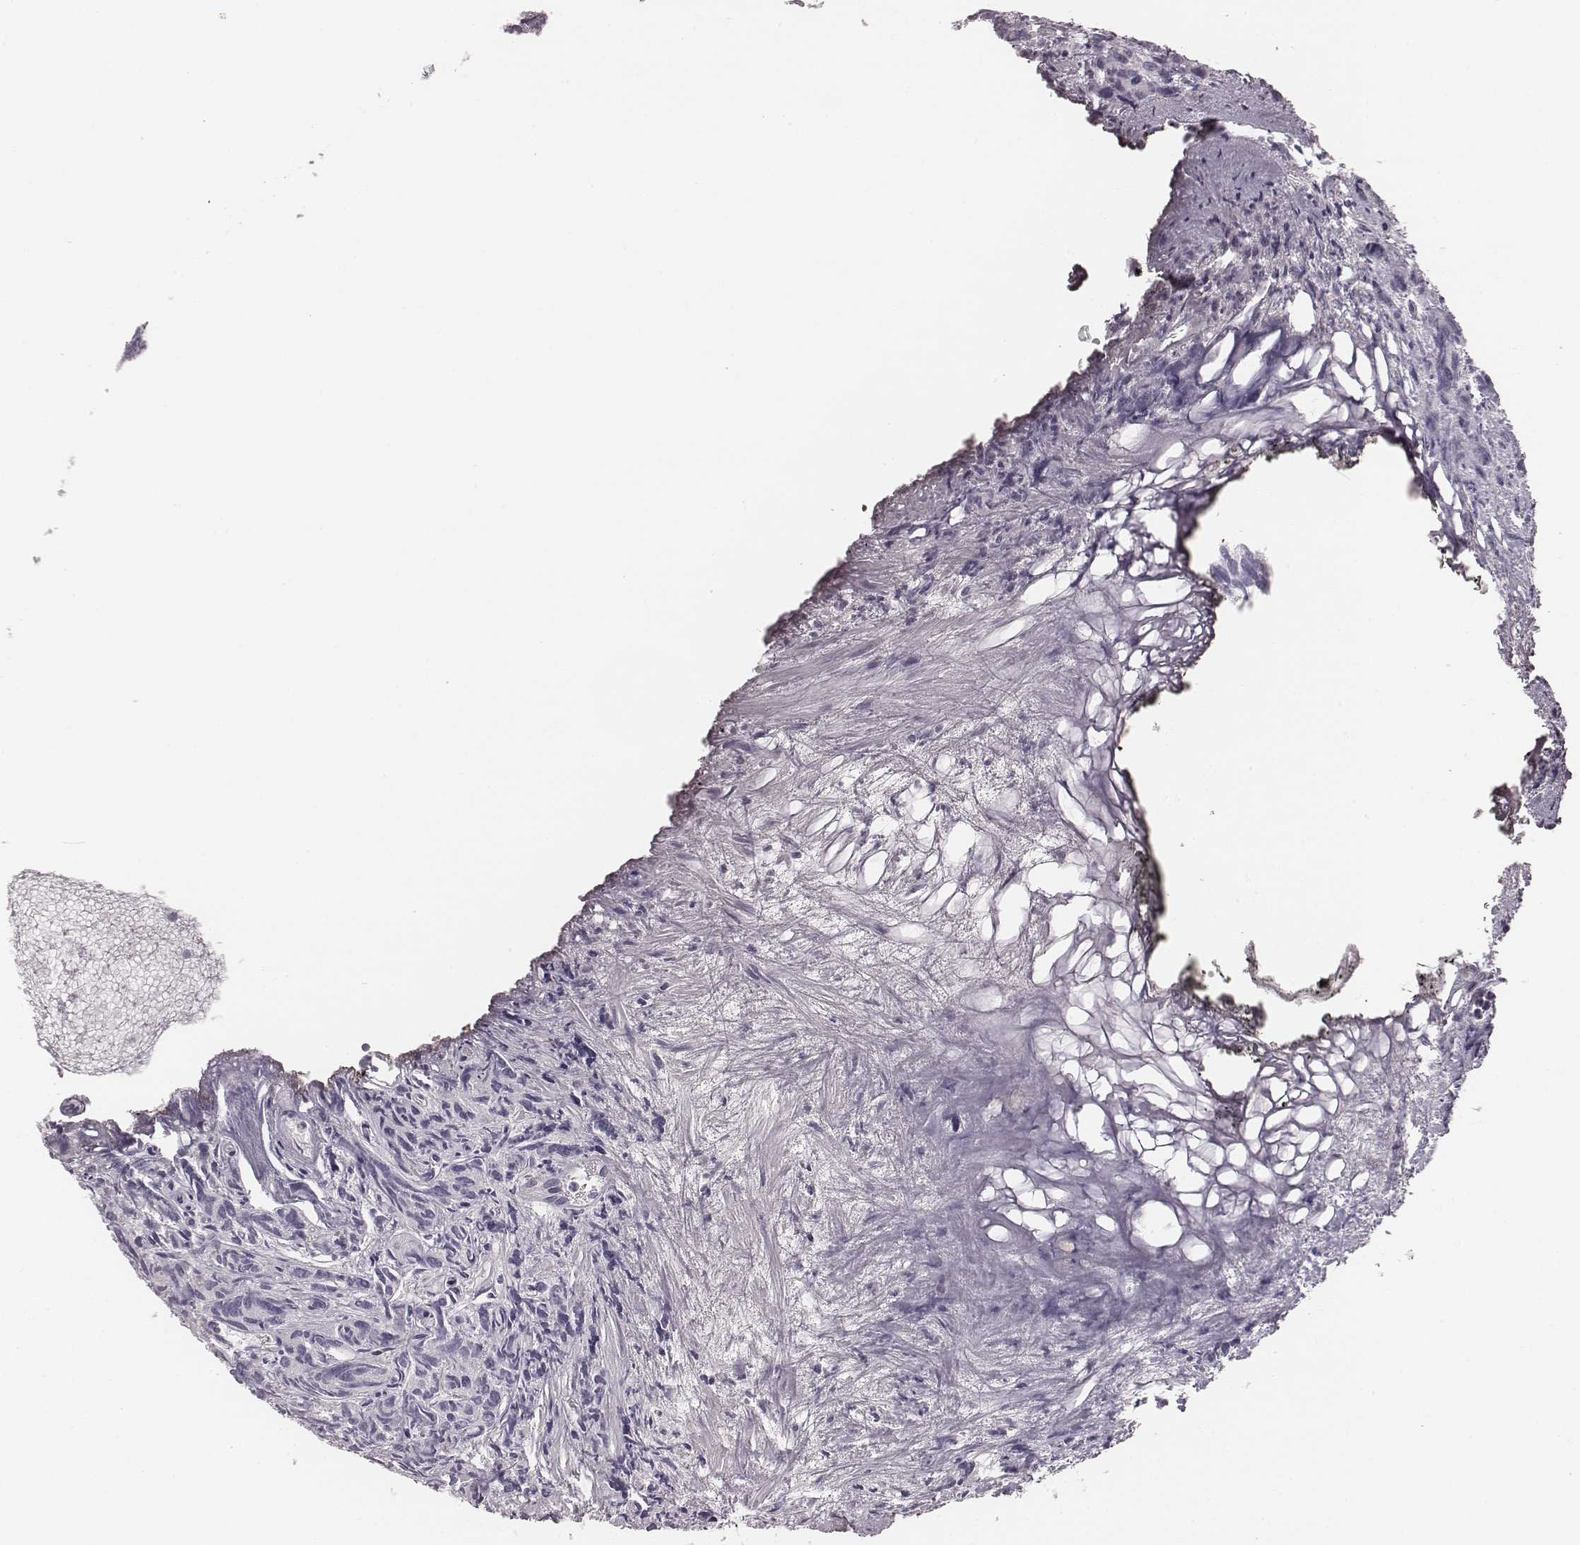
{"staining": {"intensity": "negative", "quantity": "none", "location": "none"}, "tissue": "prostate cancer", "cell_type": "Tumor cells", "image_type": "cancer", "snomed": [{"axis": "morphology", "description": "Adenocarcinoma, High grade"}, {"axis": "topography", "description": "Prostate"}], "caption": "The IHC histopathology image has no significant expression in tumor cells of prostate high-grade adenocarcinoma tissue.", "gene": "ZNF365", "patient": {"sex": "male", "age": 77}}